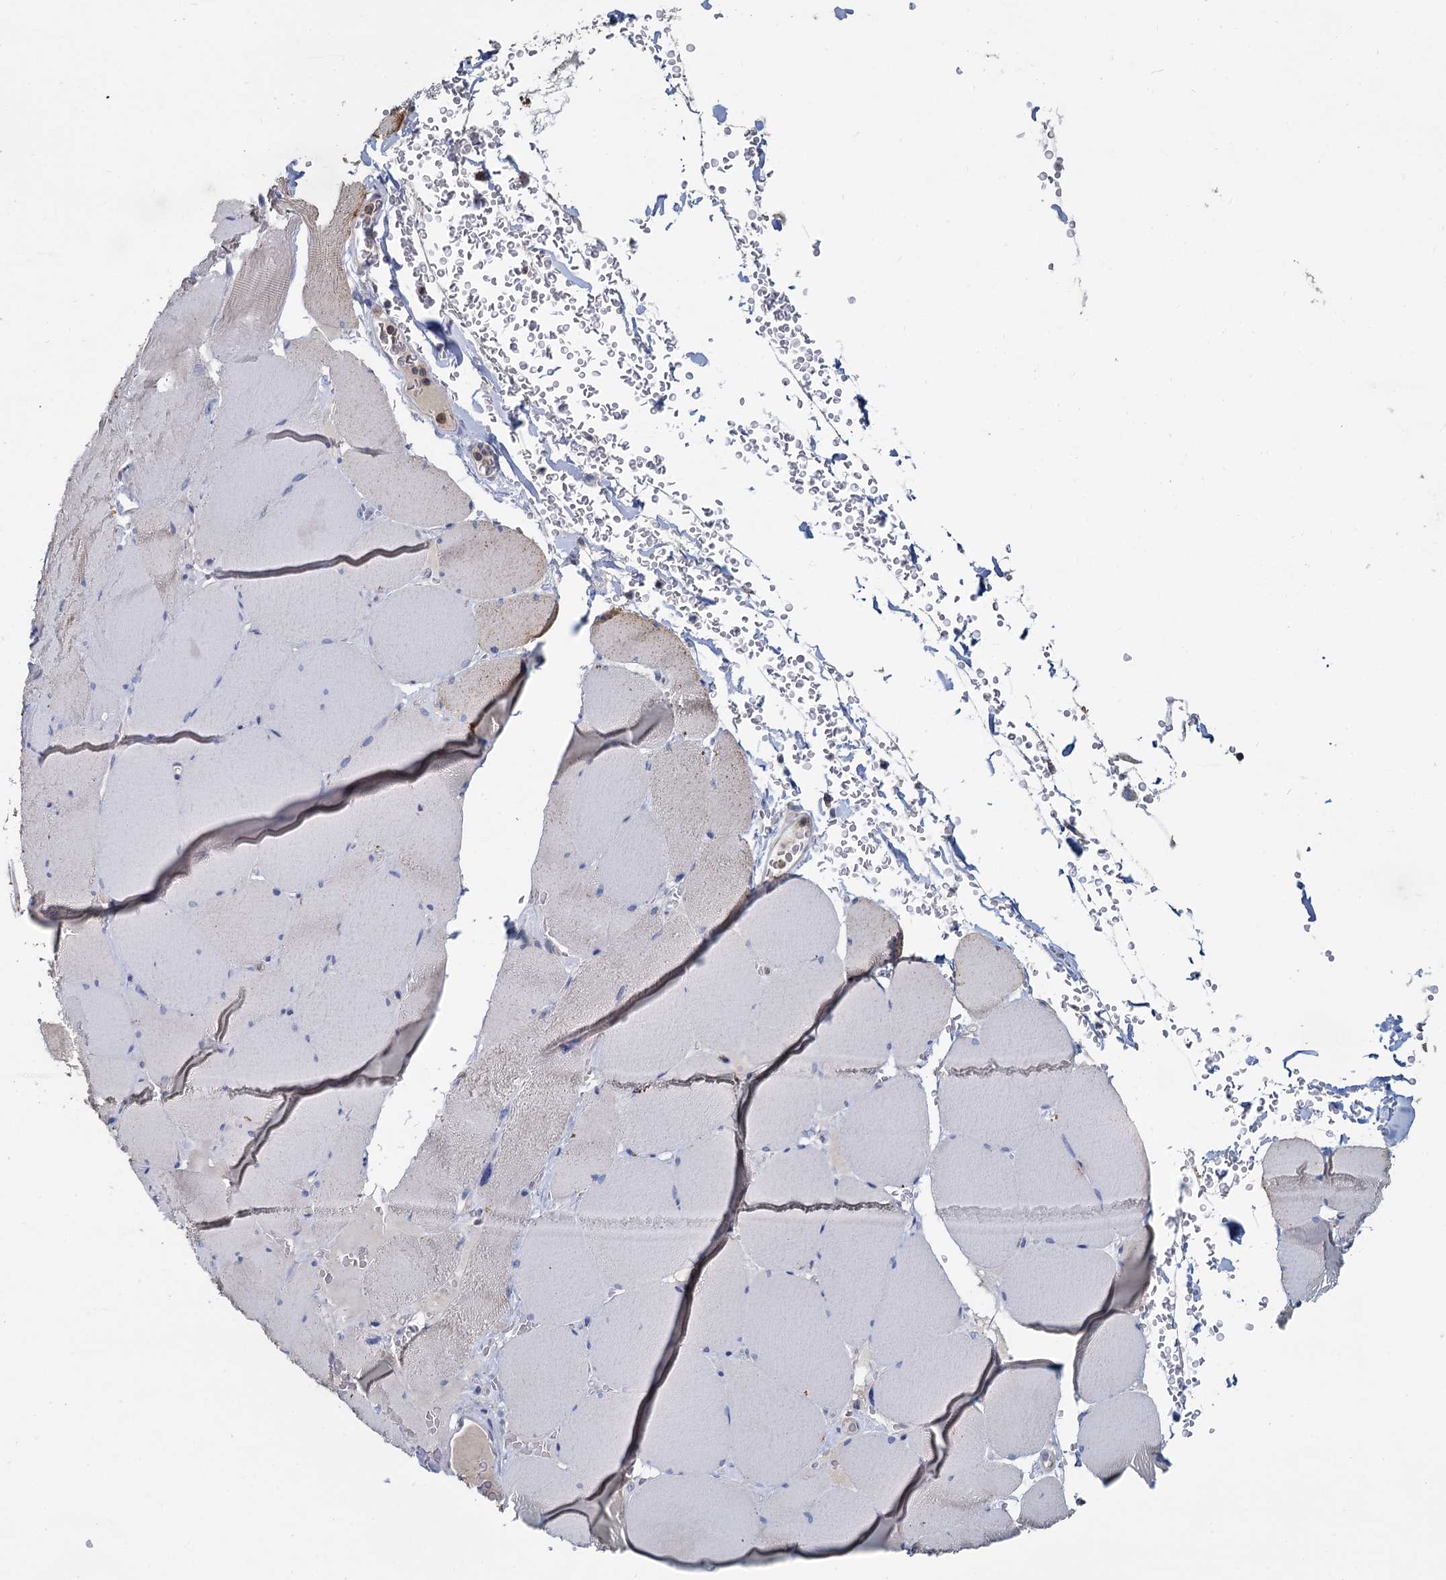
{"staining": {"intensity": "negative", "quantity": "none", "location": "none"}, "tissue": "skeletal muscle", "cell_type": "Myocytes", "image_type": "normal", "snomed": [{"axis": "morphology", "description": "Normal tissue, NOS"}, {"axis": "topography", "description": "Skeletal muscle"}, {"axis": "topography", "description": "Head-Neck"}], "caption": "Image shows no protein staining in myocytes of benign skeletal muscle.", "gene": "ACSM3", "patient": {"sex": "male", "age": 66}}